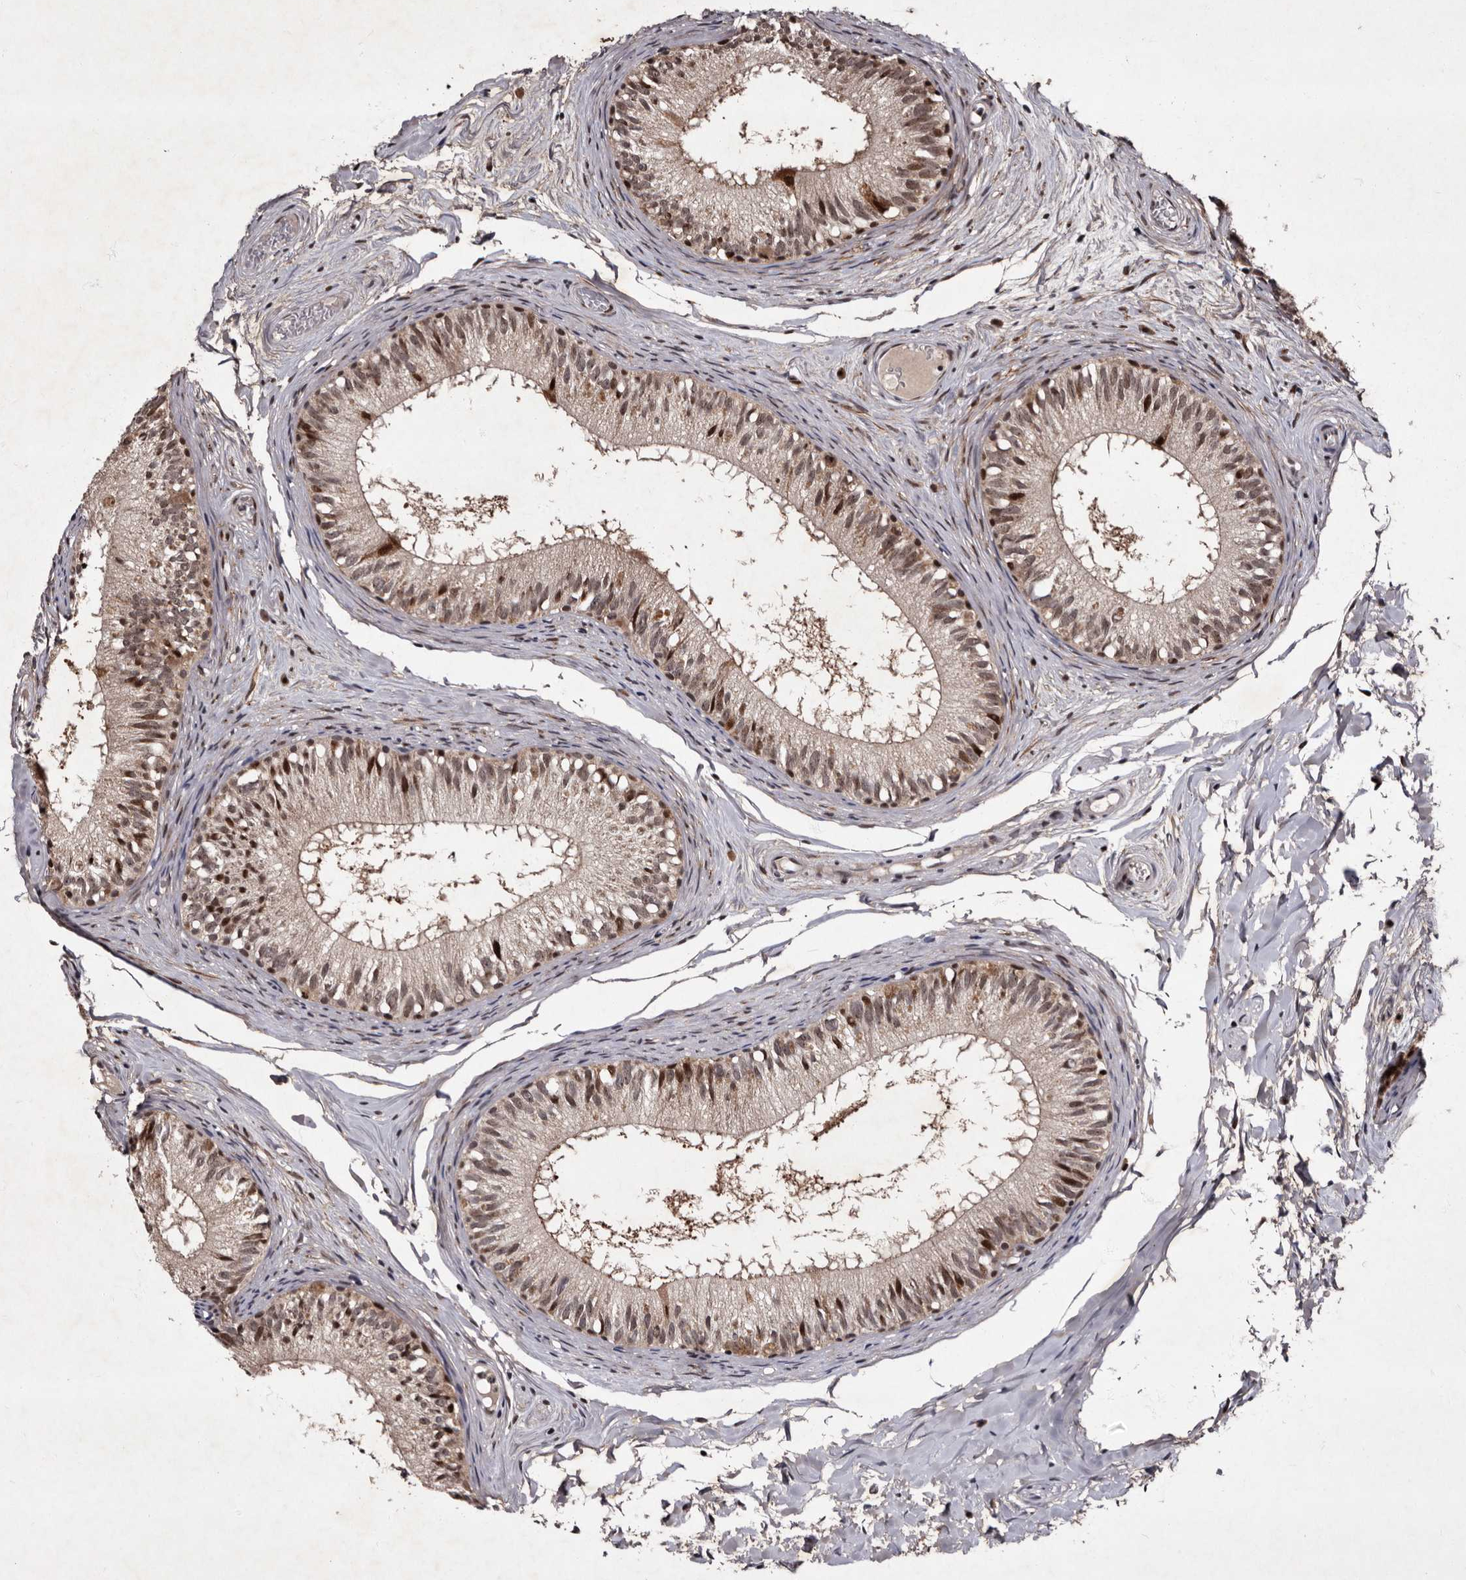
{"staining": {"intensity": "moderate", "quantity": "25%-75%", "location": "cytoplasmic/membranous,nuclear"}, "tissue": "epididymis", "cell_type": "Glandular cells", "image_type": "normal", "snomed": [{"axis": "morphology", "description": "Normal tissue, NOS"}, {"axis": "topography", "description": "Epididymis"}], "caption": "Immunohistochemical staining of benign human epididymis displays moderate cytoplasmic/membranous,nuclear protein staining in approximately 25%-75% of glandular cells.", "gene": "TNKS", "patient": {"sex": "male", "age": 46}}